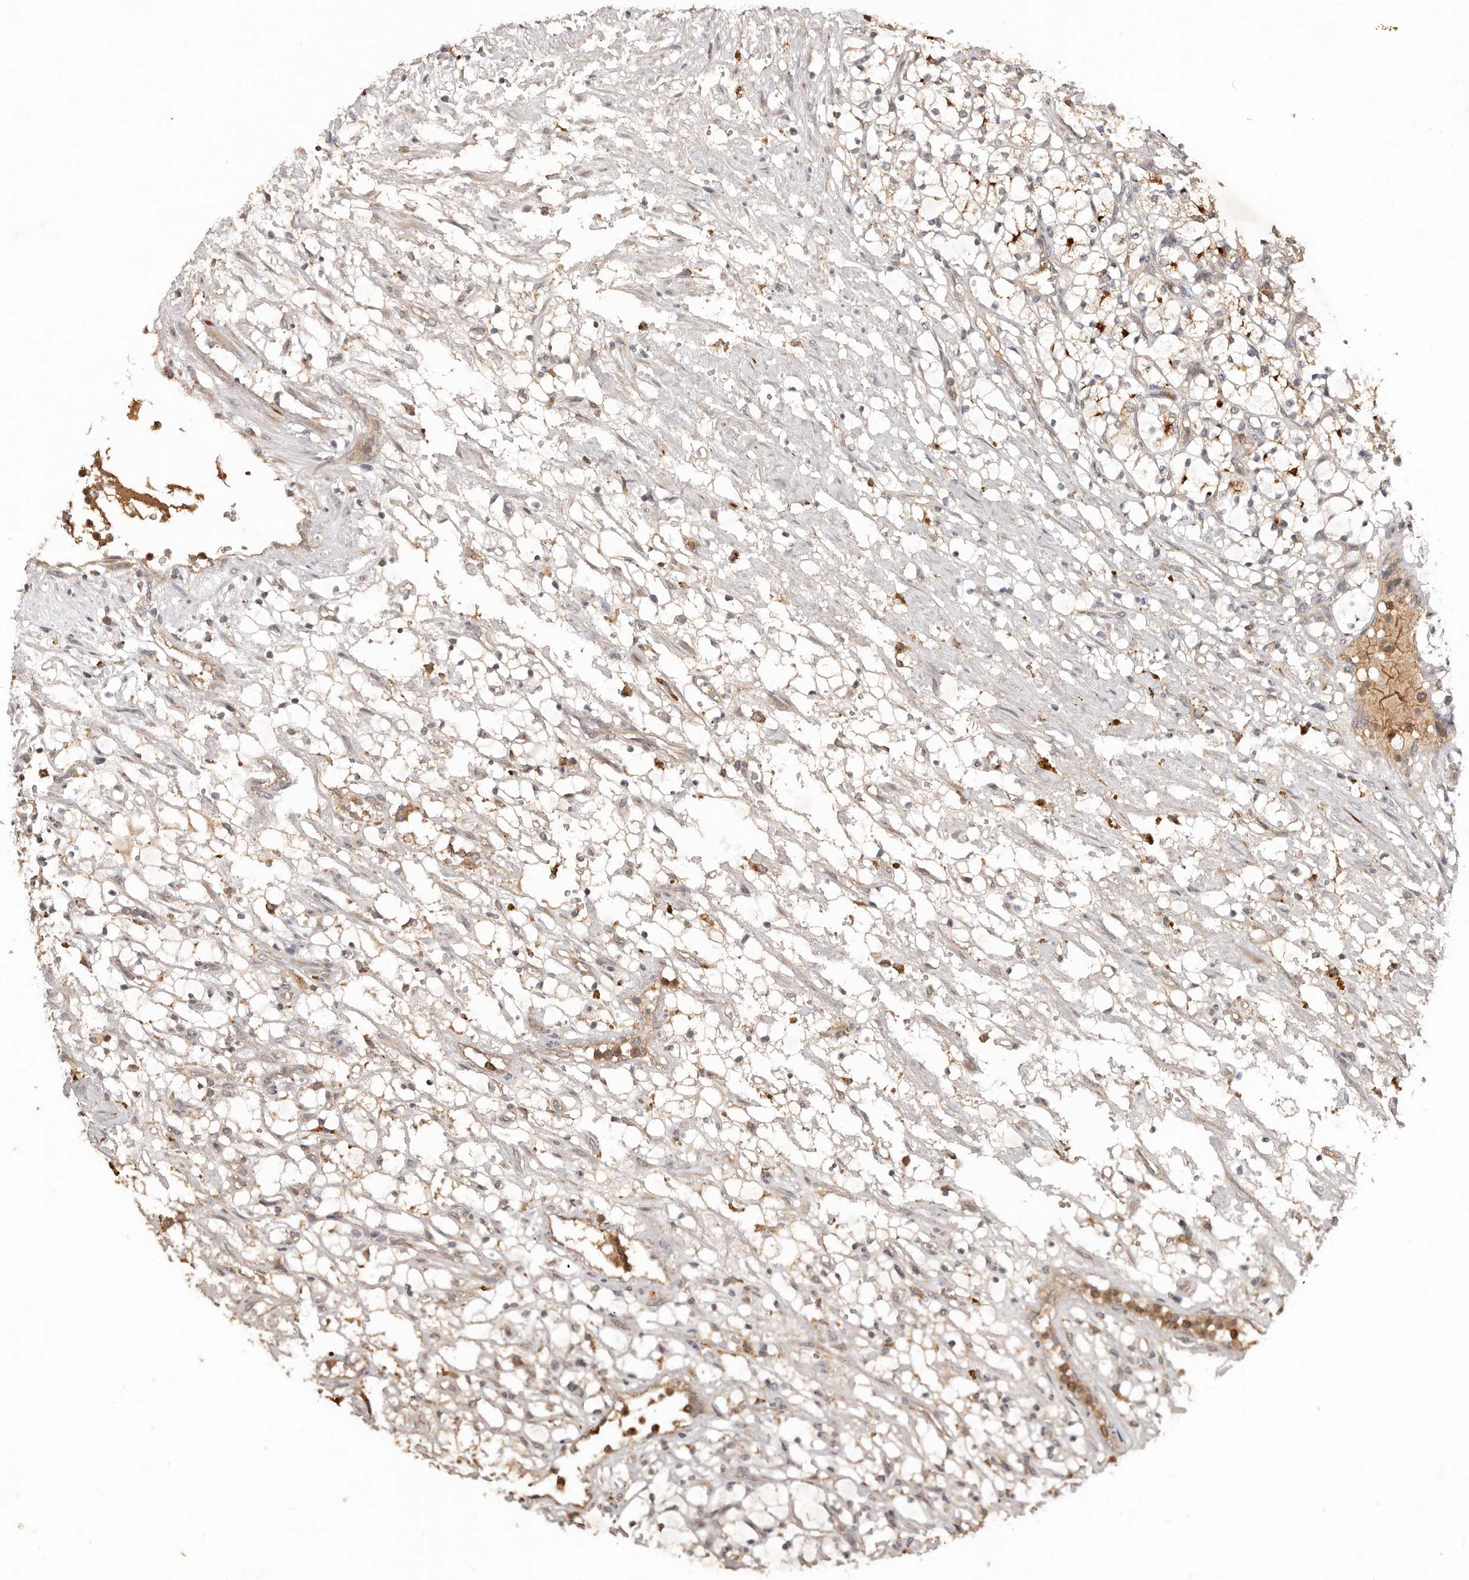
{"staining": {"intensity": "negative", "quantity": "none", "location": "none"}, "tissue": "renal cancer", "cell_type": "Tumor cells", "image_type": "cancer", "snomed": [{"axis": "morphology", "description": "Adenocarcinoma, NOS"}, {"axis": "topography", "description": "Kidney"}], "caption": "Tumor cells are negative for brown protein staining in adenocarcinoma (renal). (DAB (3,3'-diaminobenzidine) IHC visualized using brightfield microscopy, high magnification).", "gene": "PKIB", "patient": {"sex": "female", "age": 69}}